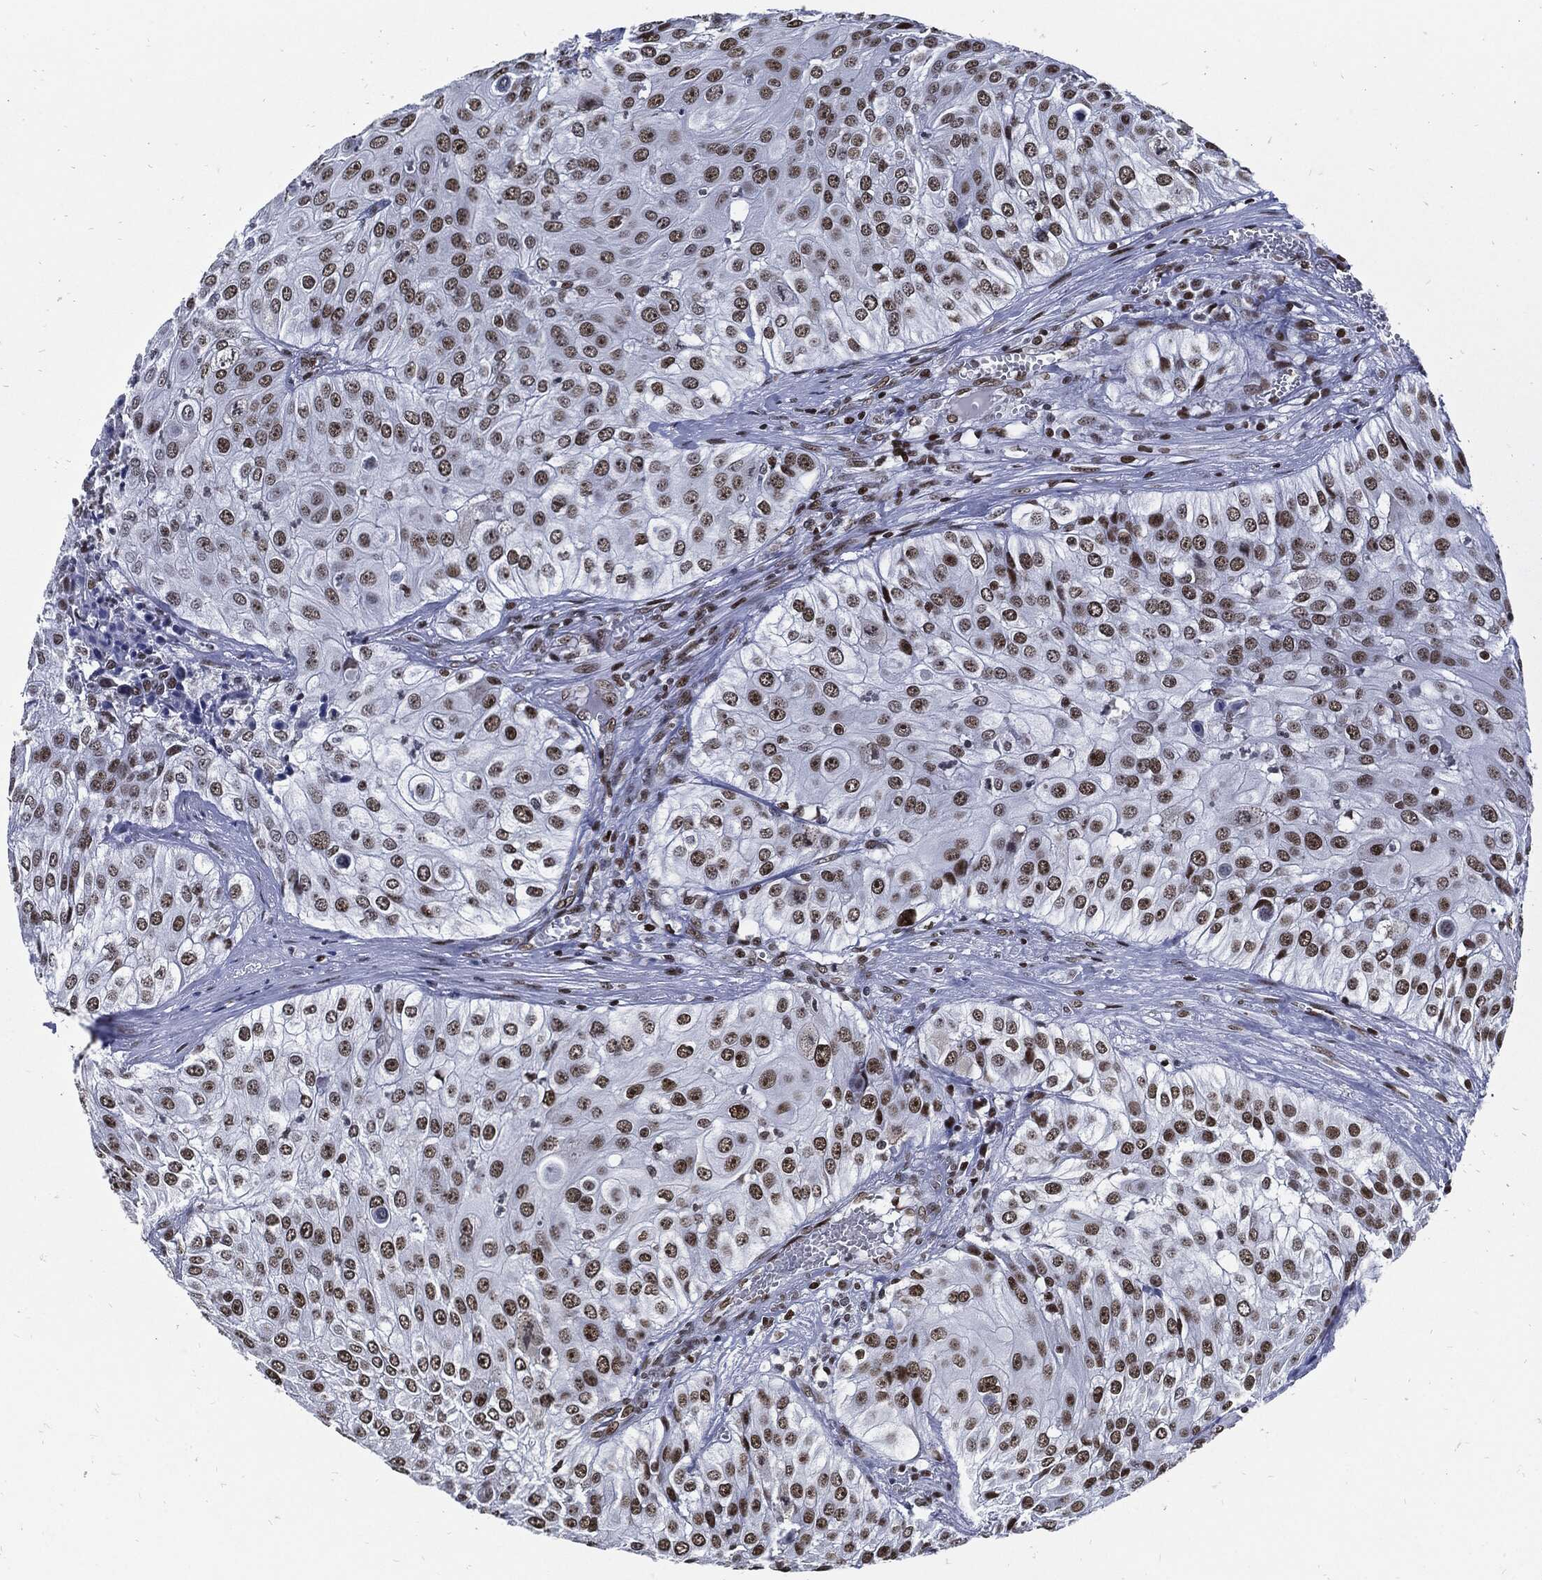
{"staining": {"intensity": "moderate", "quantity": ">75%", "location": "nuclear"}, "tissue": "urothelial cancer", "cell_type": "Tumor cells", "image_type": "cancer", "snomed": [{"axis": "morphology", "description": "Urothelial carcinoma, High grade"}, {"axis": "topography", "description": "Urinary bladder"}], "caption": "Urothelial carcinoma (high-grade) stained for a protein (brown) reveals moderate nuclear positive staining in about >75% of tumor cells.", "gene": "TERF2", "patient": {"sex": "female", "age": 79}}